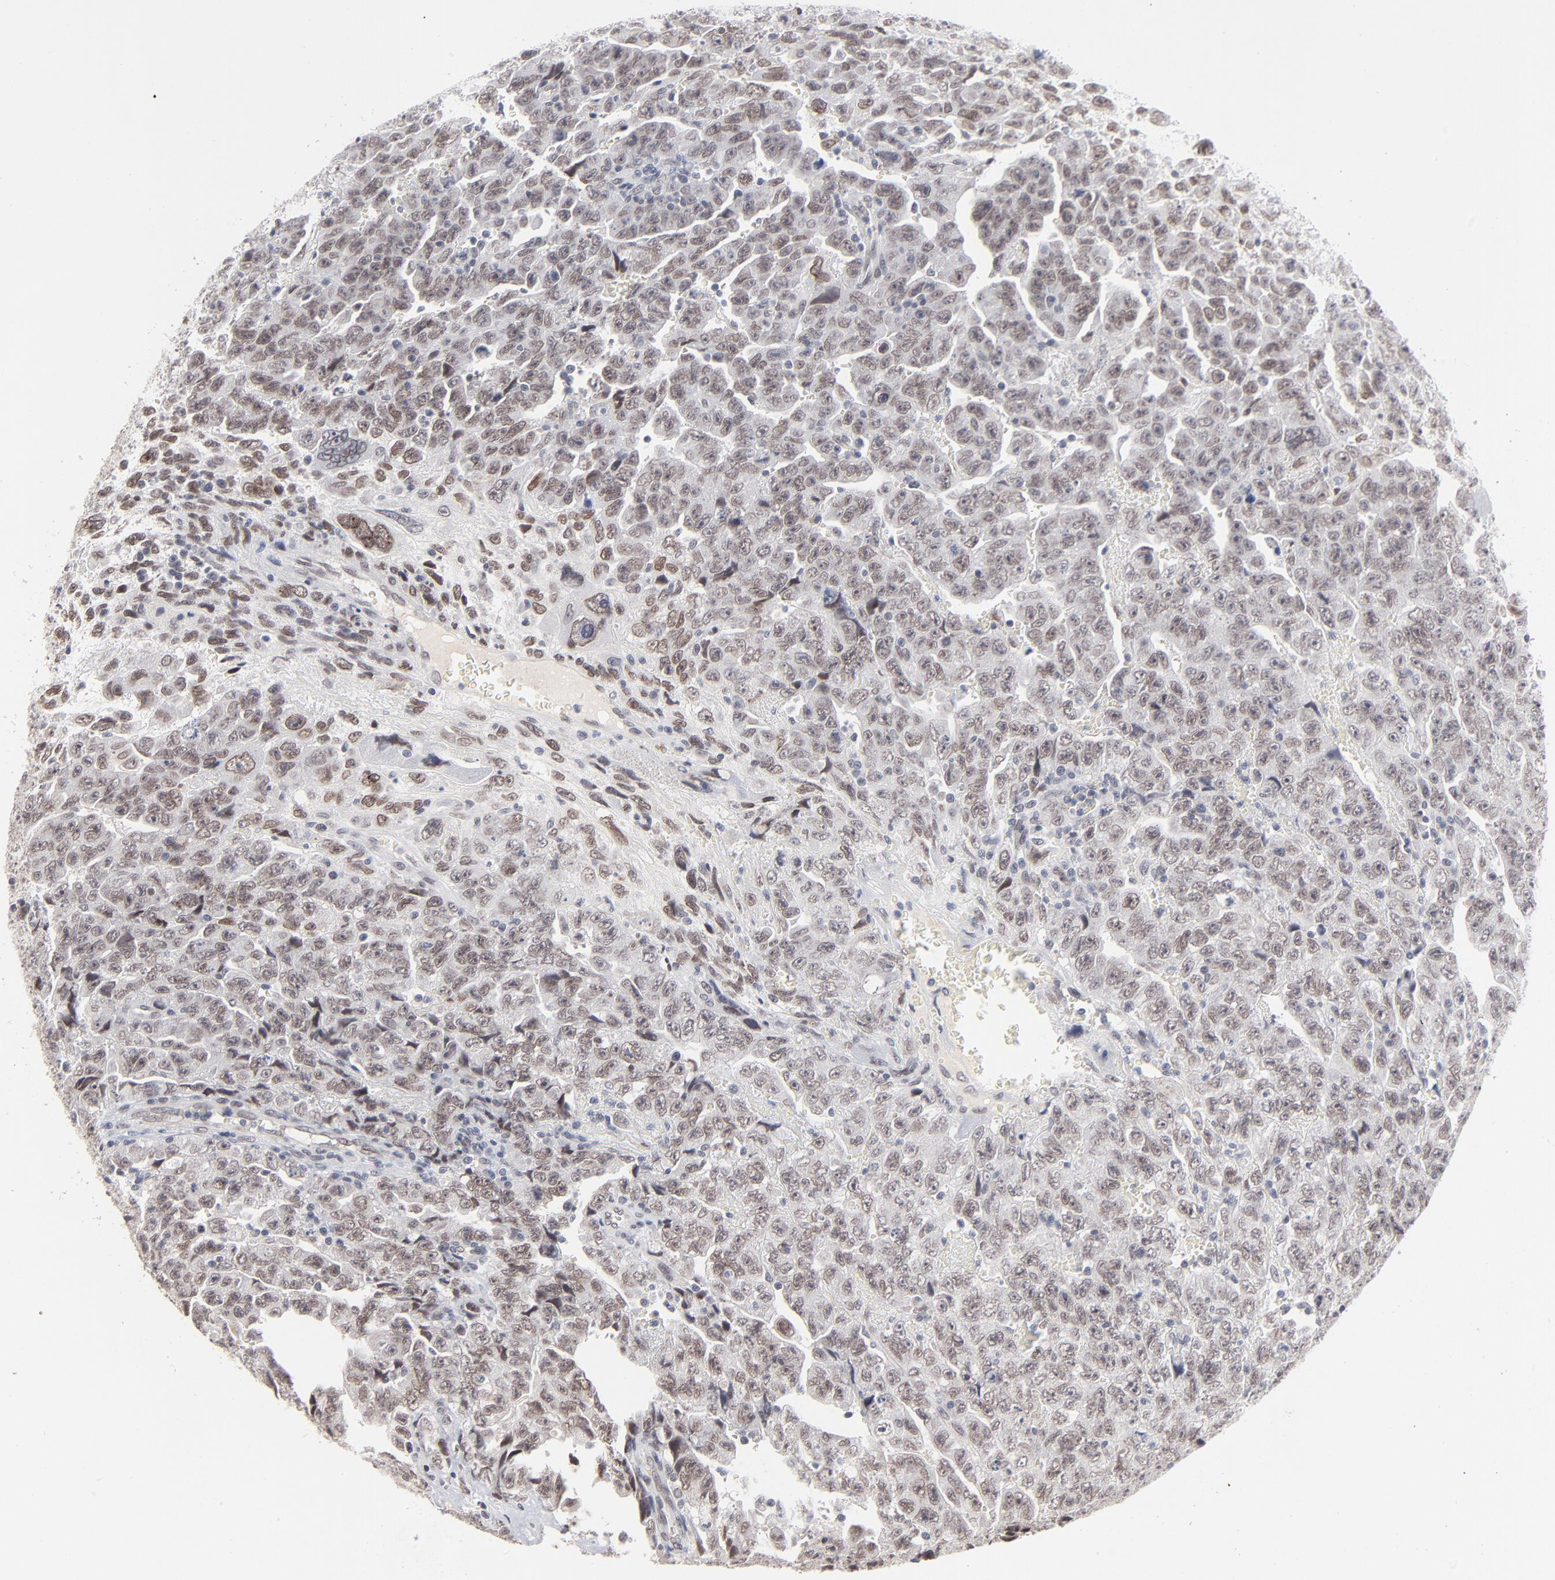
{"staining": {"intensity": "moderate", "quantity": ">75%", "location": "nuclear"}, "tissue": "testis cancer", "cell_type": "Tumor cells", "image_type": "cancer", "snomed": [{"axis": "morphology", "description": "Carcinoma, Embryonal, NOS"}, {"axis": "topography", "description": "Testis"}], "caption": "Immunohistochemistry of human testis cancer (embryonal carcinoma) displays medium levels of moderate nuclear expression in about >75% of tumor cells.", "gene": "MBIP", "patient": {"sex": "male", "age": 28}}